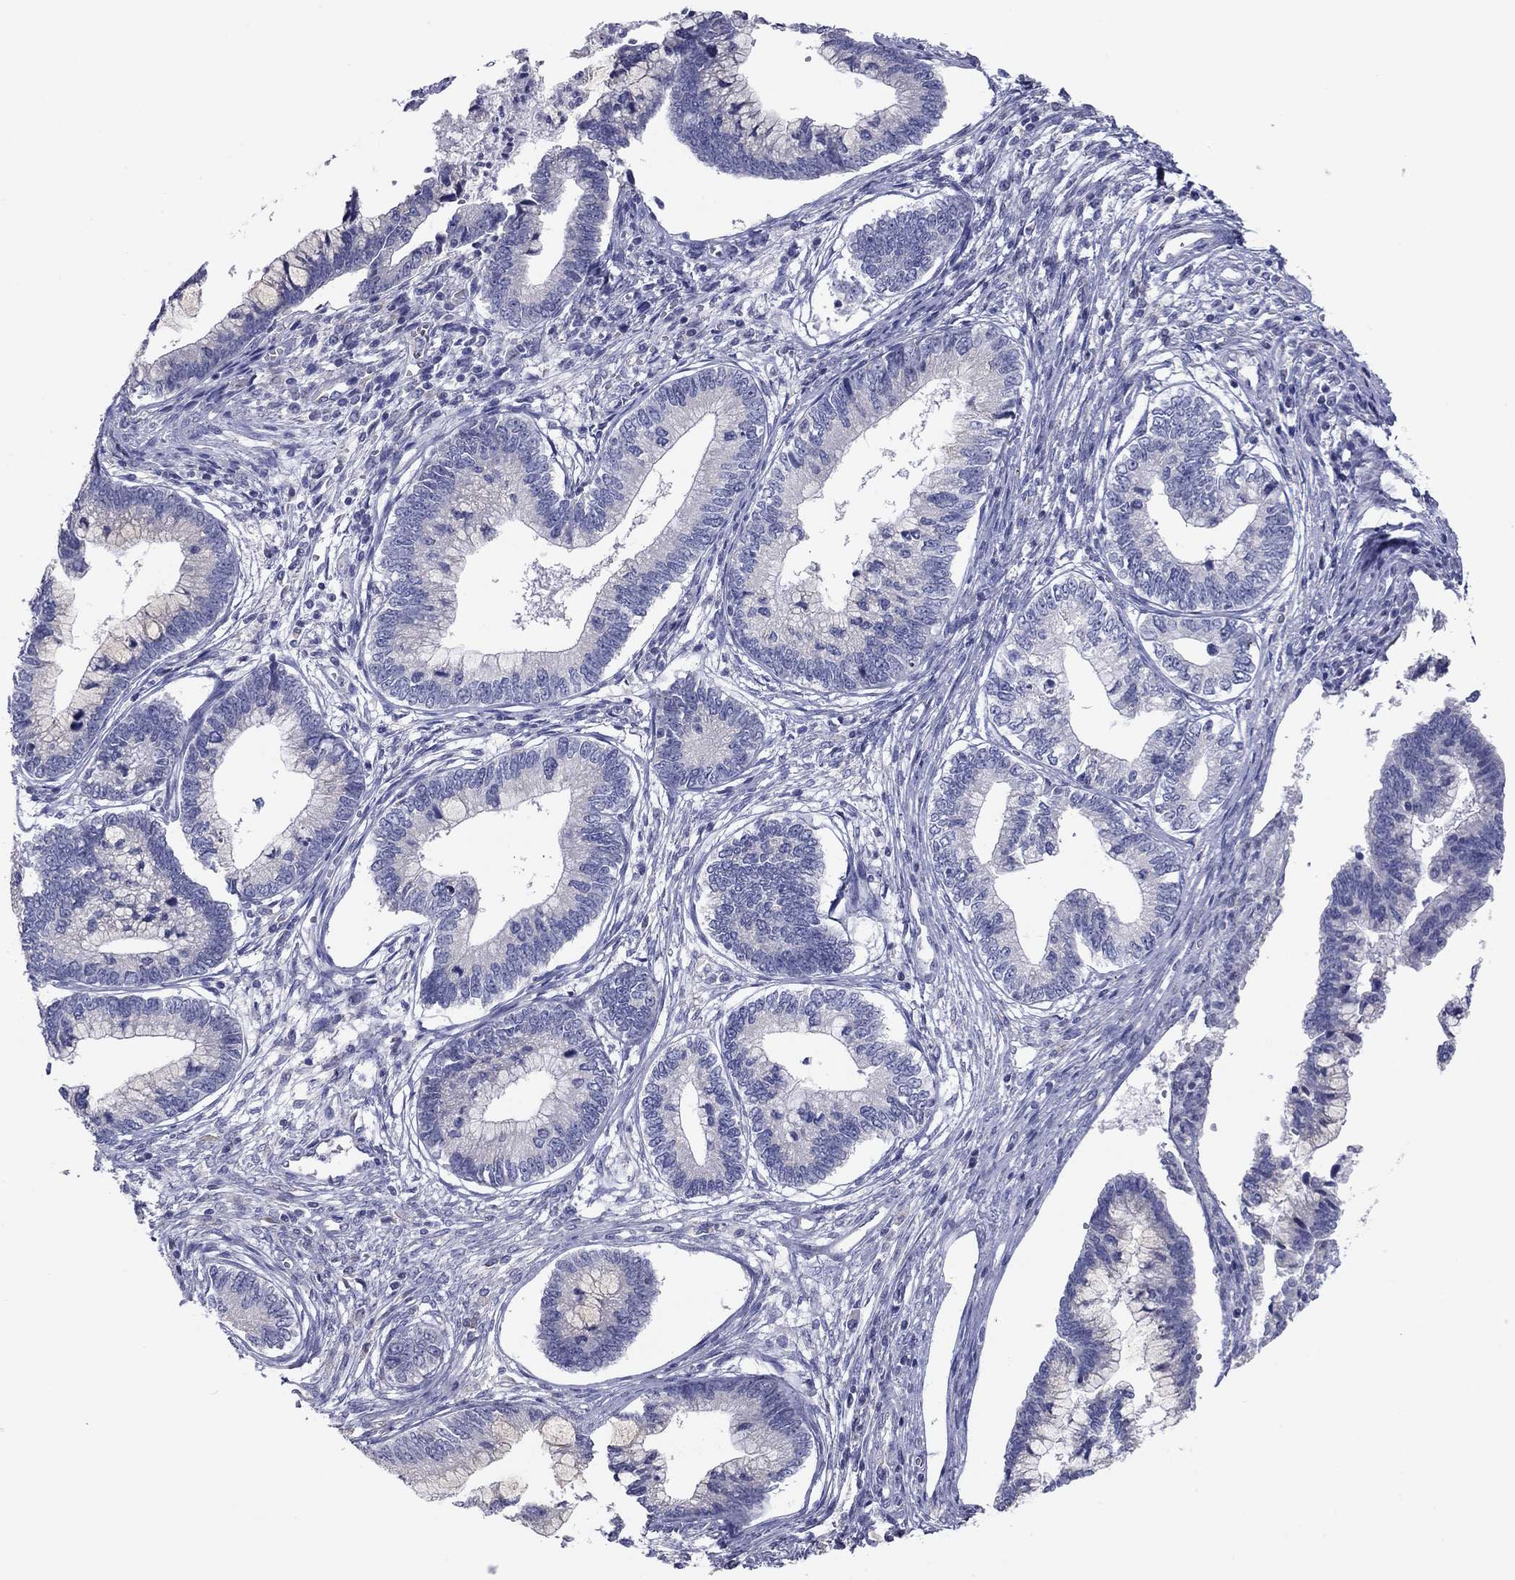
{"staining": {"intensity": "negative", "quantity": "none", "location": "none"}, "tissue": "cervical cancer", "cell_type": "Tumor cells", "image_type": "cancer", "snomed": [{"axis": "morphology", "description": "Adenocarcinoma, NOS"}, {"axis": "topography", "description": "Cervix"}], "caption": "High magnification brightfield microscopy of cervical cancer (adenocarcinoma) stained with DAB (brown) and counterstained with hematoxylin (blue): tumor cells show no significant positivity. (Brightfield microscopy of DAB (3,3'-diaminobenzidine) immunohistochemistry (IHC) at high magnification).", "gene": "GRK7", "patient": {"sex": "female", "age": 44}}